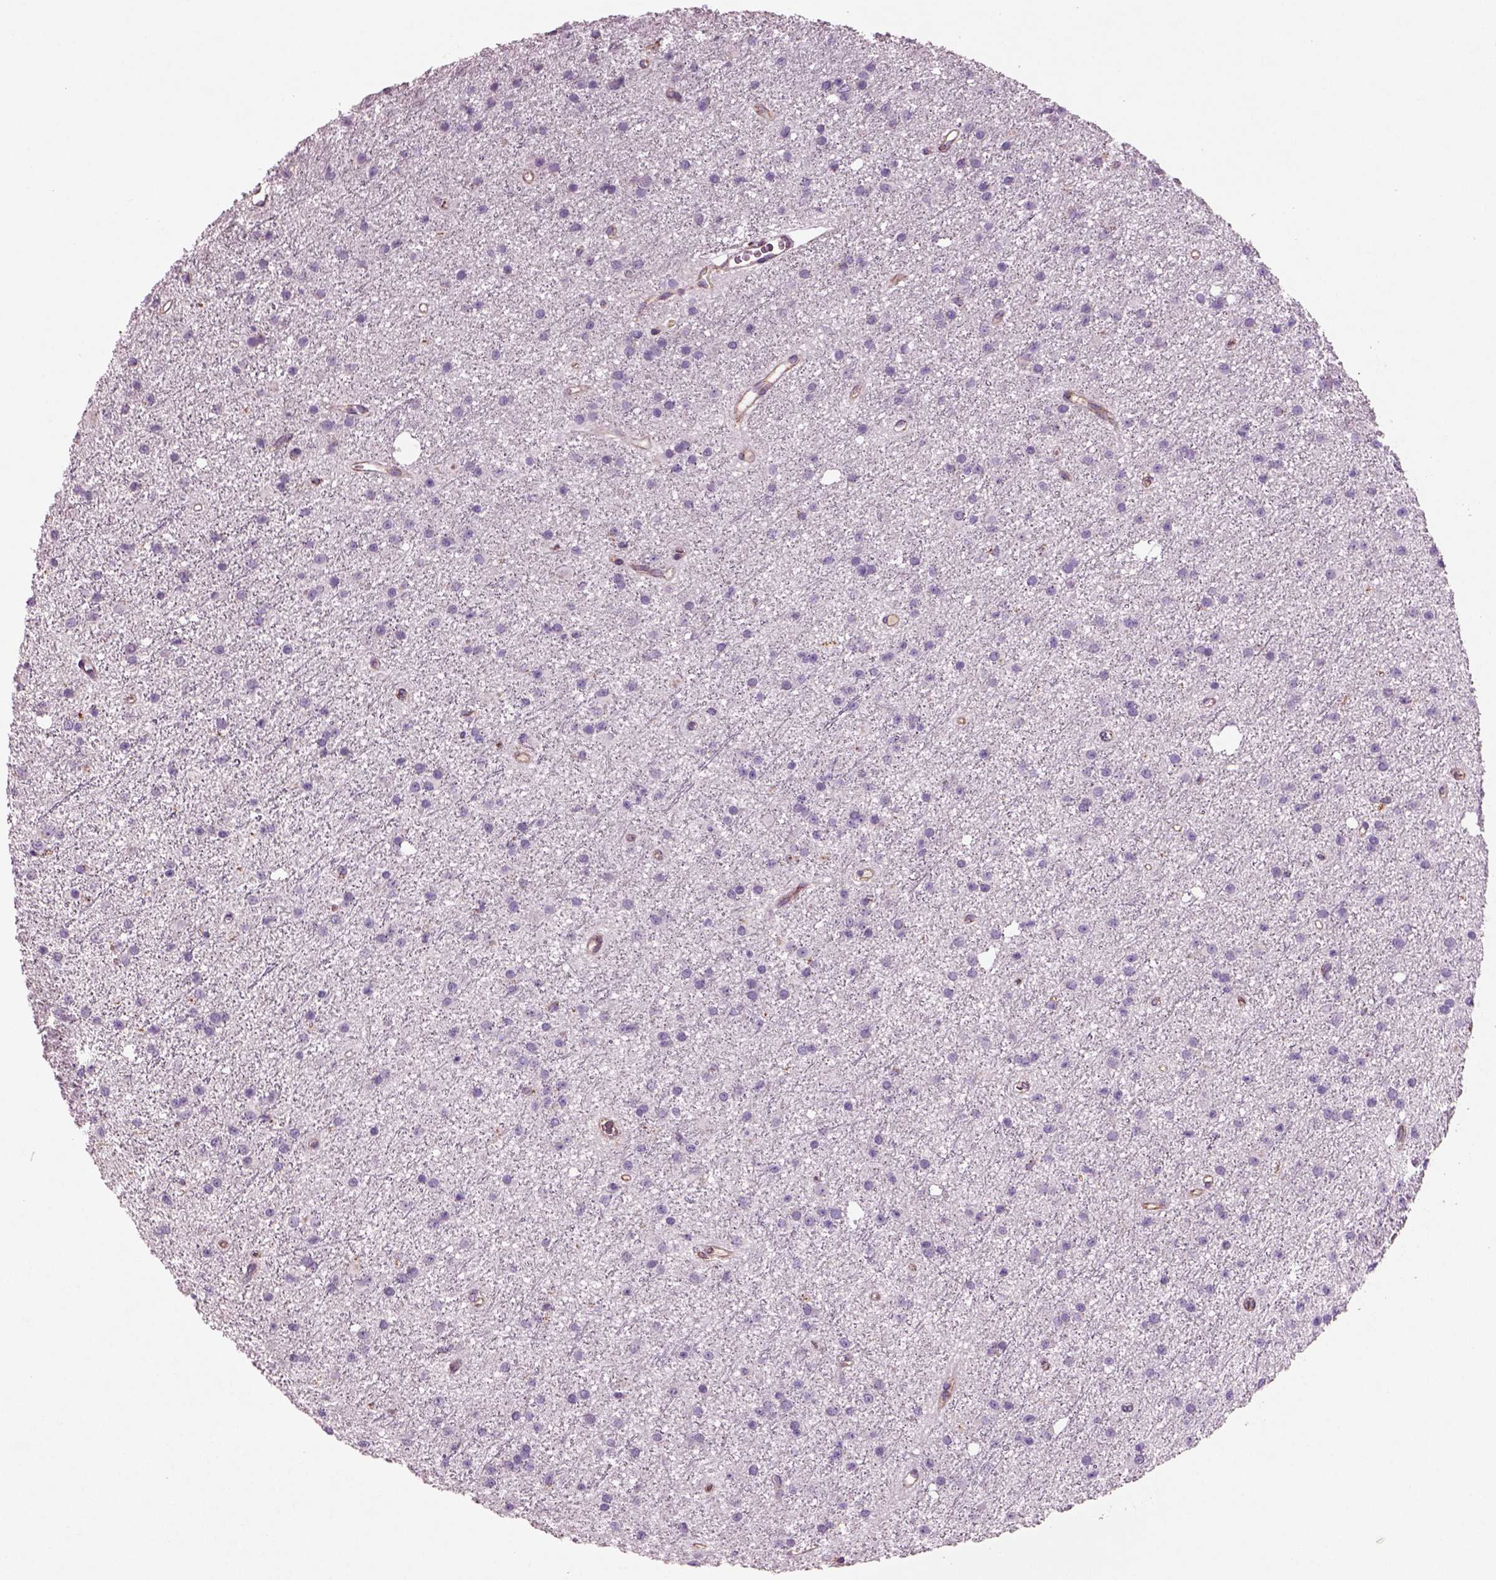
{"staining": {"intensity": "negative", "quantity": "none", "location": "none"}, "tissue": "glioma", "cell_type": "Tumor cells", "image_type": "cancer", "snomed": [{"axis": "morphology", "description": "Glioma, malignant, Low grade"}, {"axis": "topography", "description": "Brain"}], "caption": "Protein analysis of glioma reveals no significant positivity in tumor cells.", "gene": "SLC25A24", "patient": {"sex": "male", "age": 27}}